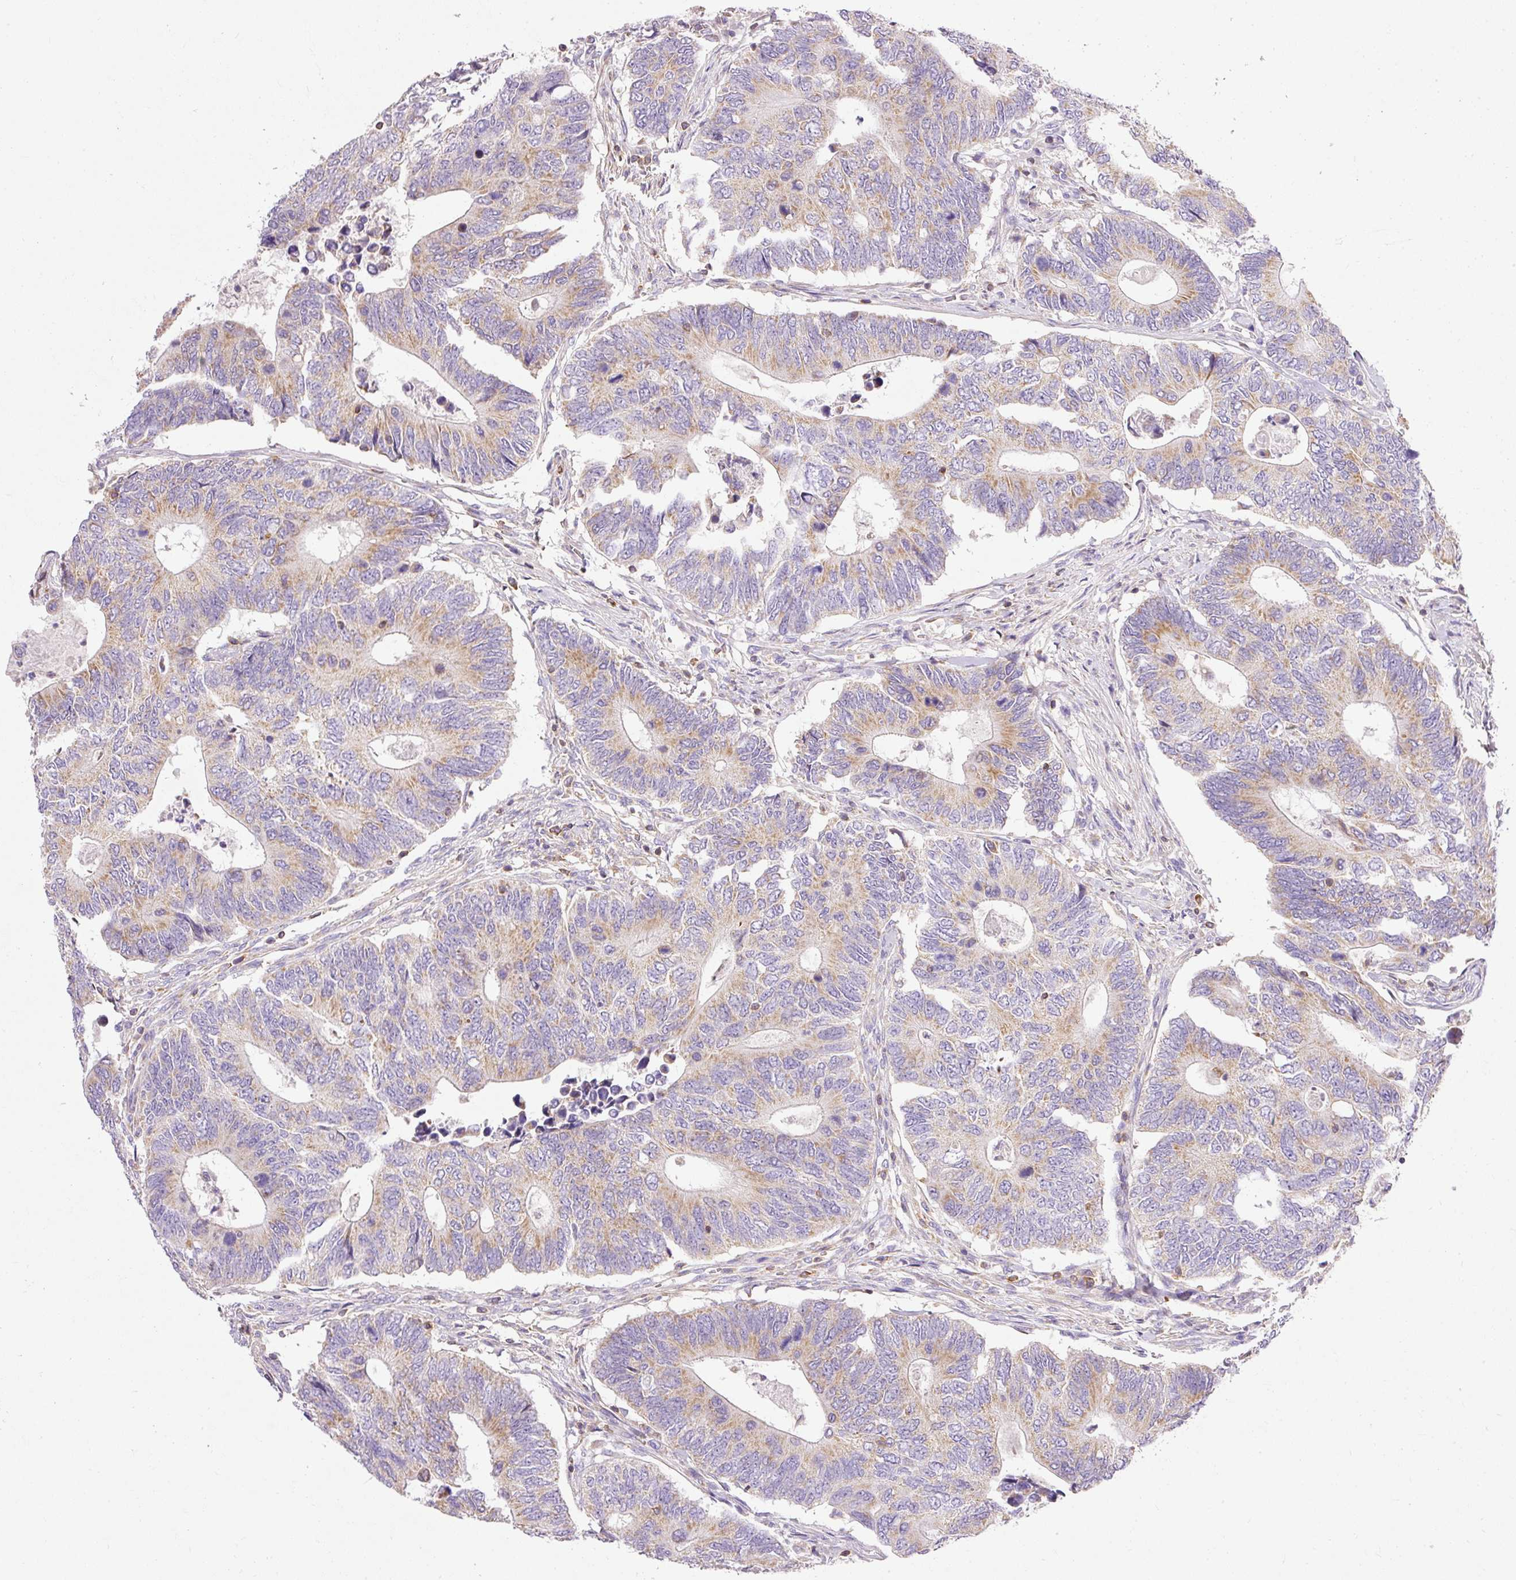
{"staining": {"intensity": "moderate", "quantity": ">75%", "location": "cytoplasmic/membranous"}, "tissue": "colorectal cancer", "cell_type": "Tumor cells", "image_type": "cancer", "snomed": [{"axis": "morphology", "description": "Adenocarcinoma, NOS"}, {"axis": "topography", "description": "Colon"}], "caption": "Human colorectal cancer (adenocarcinoma) stained for a protein (brown) demonstrates moderate cytoplasmic/membranous positive staining in approximately >75% of tumor cells.", "gene": "IMMT", "patient": {"sex": "male", "age": 87}}